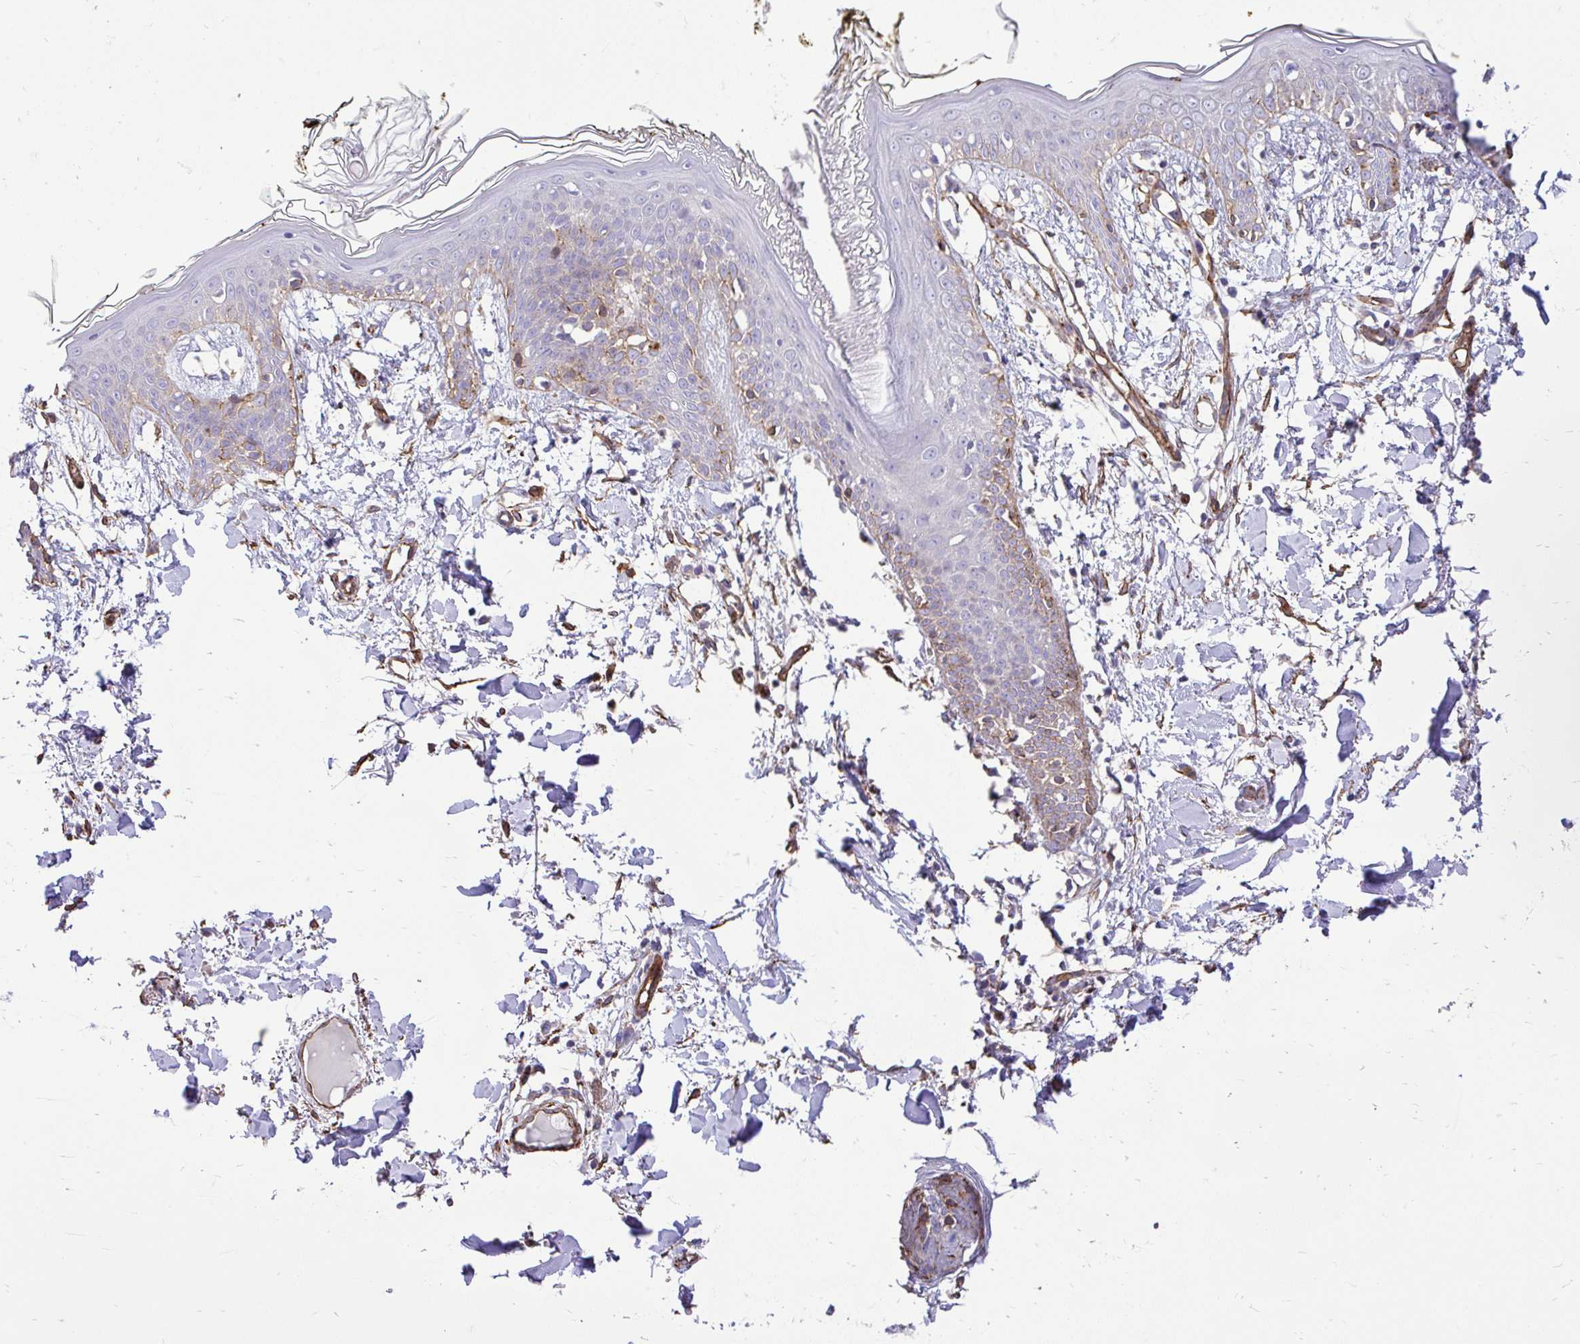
{"staining": {"intensity": "strong", "quantity": ">75%", "location": "cytoplasmic/membranous"}, "tissue": "skin", "cell_type": "Fibroblasts", "image_type": "normal", "snomed": [{"axis": "morphology", "description": "Normal tissue, NOS"}, {"axis": "topography", "description": "Skin"}], "caption": "Unremarkable skin shows strong cytoplasmic/membranous expression in approximately >75% of fibroblasts The staining is performed using DAB (3,3'-diaminobenzidine) brown chromogen to label protein expression. The nuclei are counter-stained blue using hematoxylin..", "gene": "PTPRK", "patient": {"sex": "female", "age": 34}}